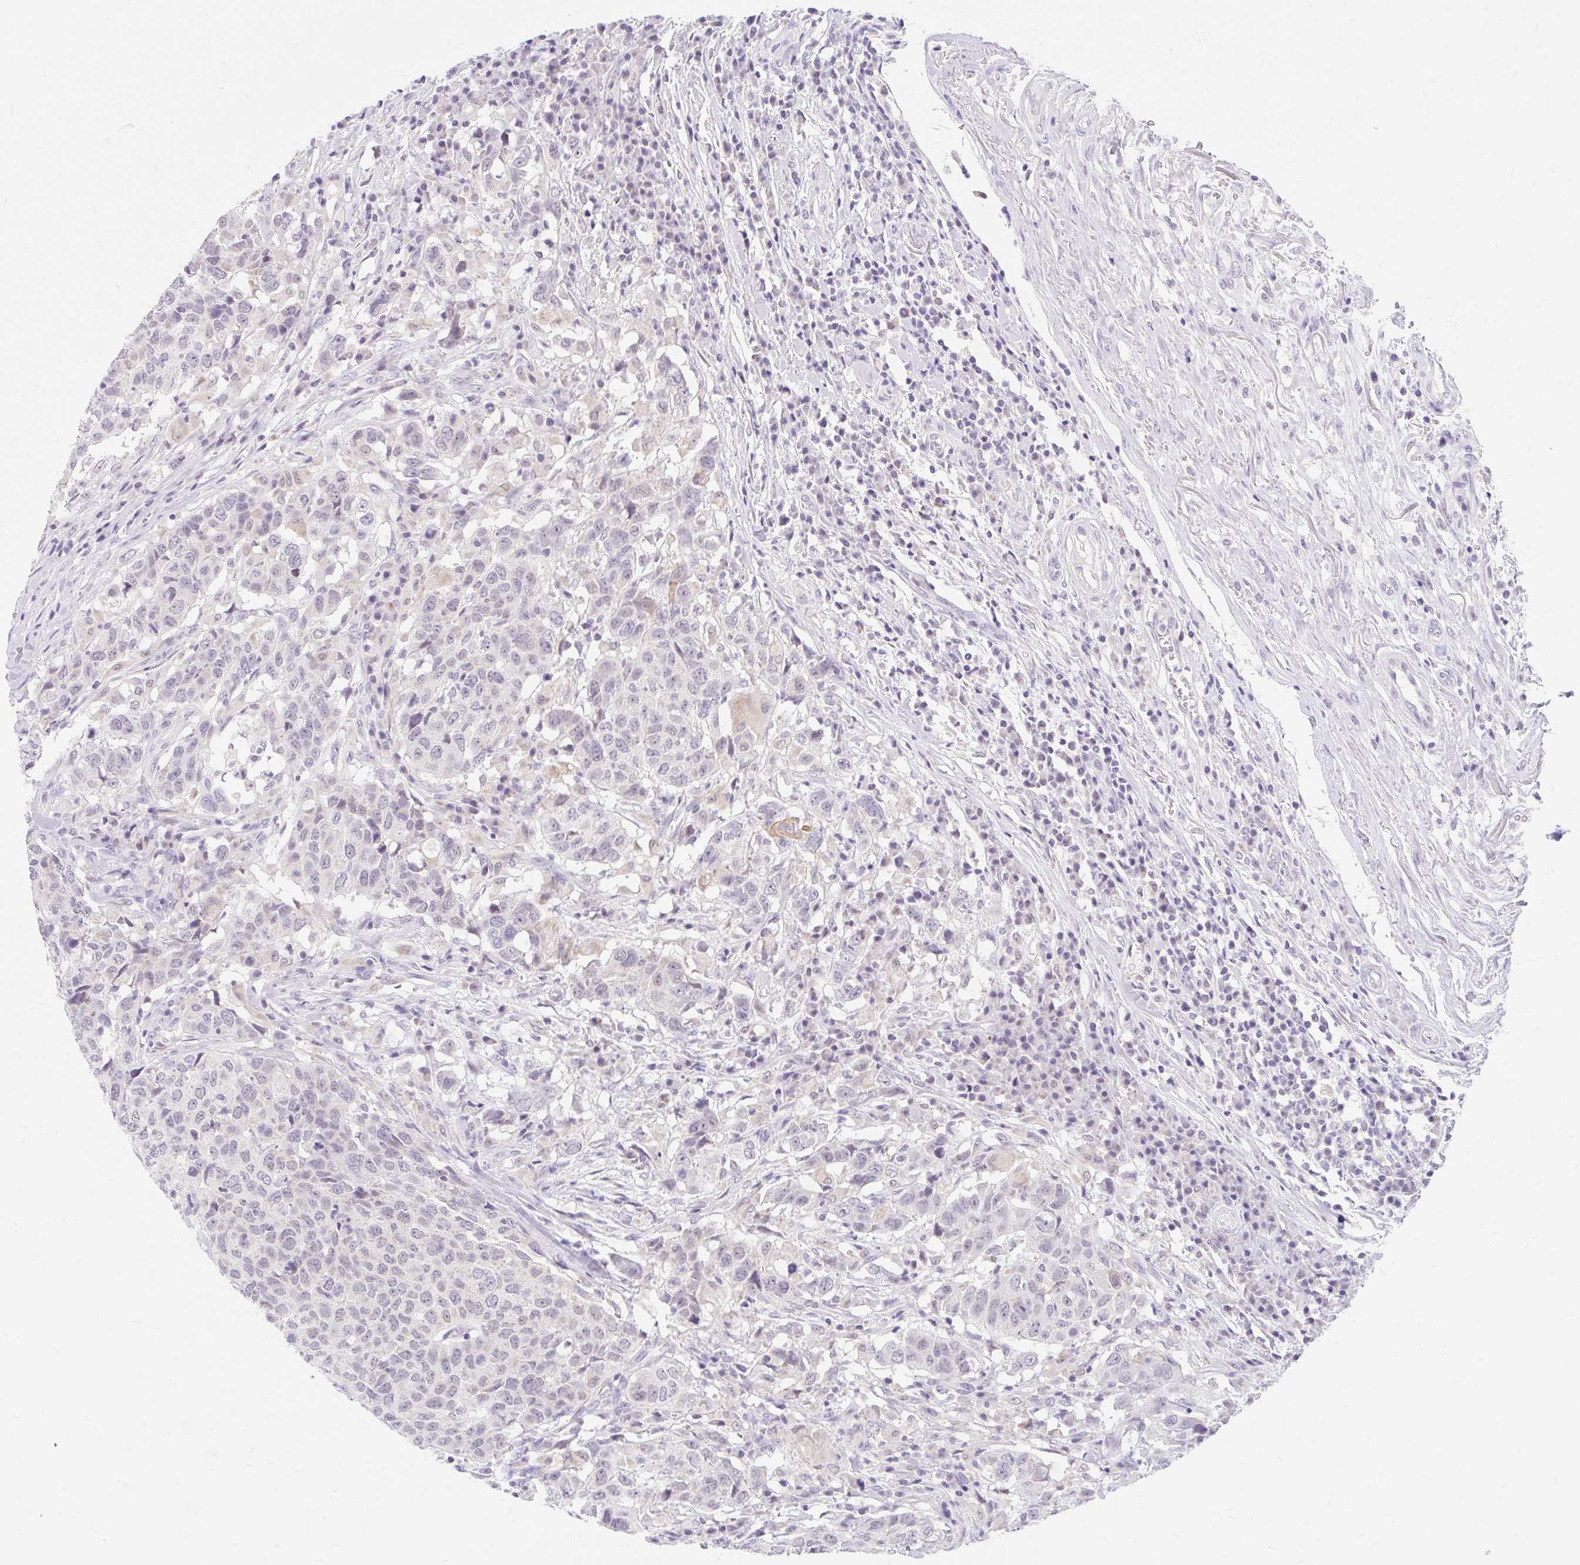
{"staining": {"intensity": "moderate", "quantity": "<25%", "location": "cytoplasmic/membranous"}, "tissue": "head and neck cancer", "cell_type": "Tumor cells", "image_type": "cancer", "snomed": [{"axis": "morphology", "description": "Normal tissue, NOS"}, {"axis": "morphology", "description": "Squamous cell carcinoma, NOS"}, {"axis": "topography", "description": "Skeletal muscle"}, {"axis": "topography", "description": "Vascular tissue"}, {"axis": "topography", "description": "Peripheral nerve tissue"}, {"axis": "topography", "description": "Head-Neck"}], "caption": "Head and neck cancer was stained to show a protein in brown. There is low levels of moderate cytoplasmic/membranous expression in approximately <25% of tumor cells.", "gene": "ITPK1", "patient": {"sex": "male", "age": 66}}